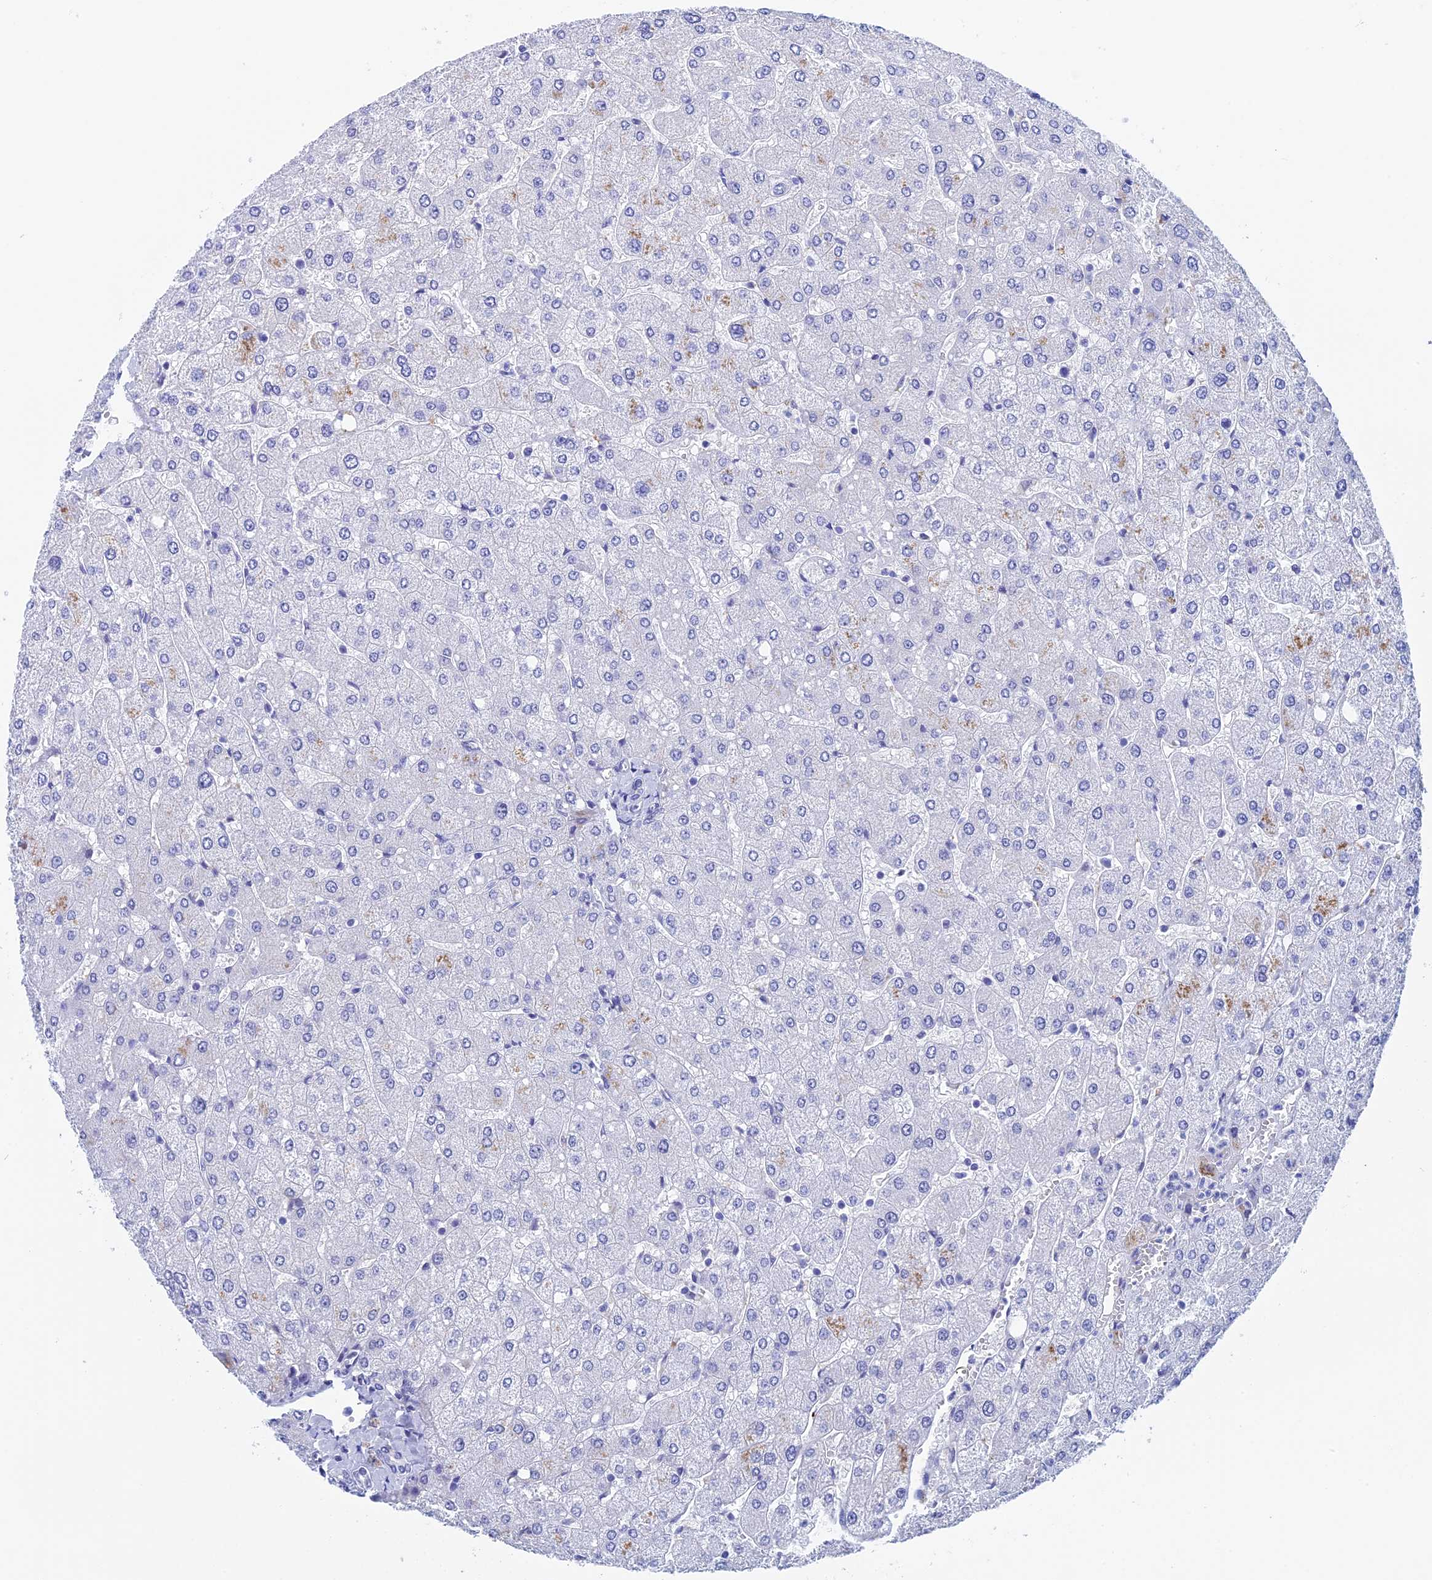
{"staining": {"intensity": "negative", "quantity": "none", "location": "none"}, "tissue": "liver", "cell_type": "Cholangiocytes", "image_type": "normal", "snomed": [{"axis": "morphology", "description": "Normal tissue, NOS"}, {"axis": "topography", "description": "Liver"}], "caption": "Immunohistochemistry (IHC) of benign human liver shows no staining in cholangiocytes.", "gene": "WDR83", "patient": {"sex": "male", "age": 55}}